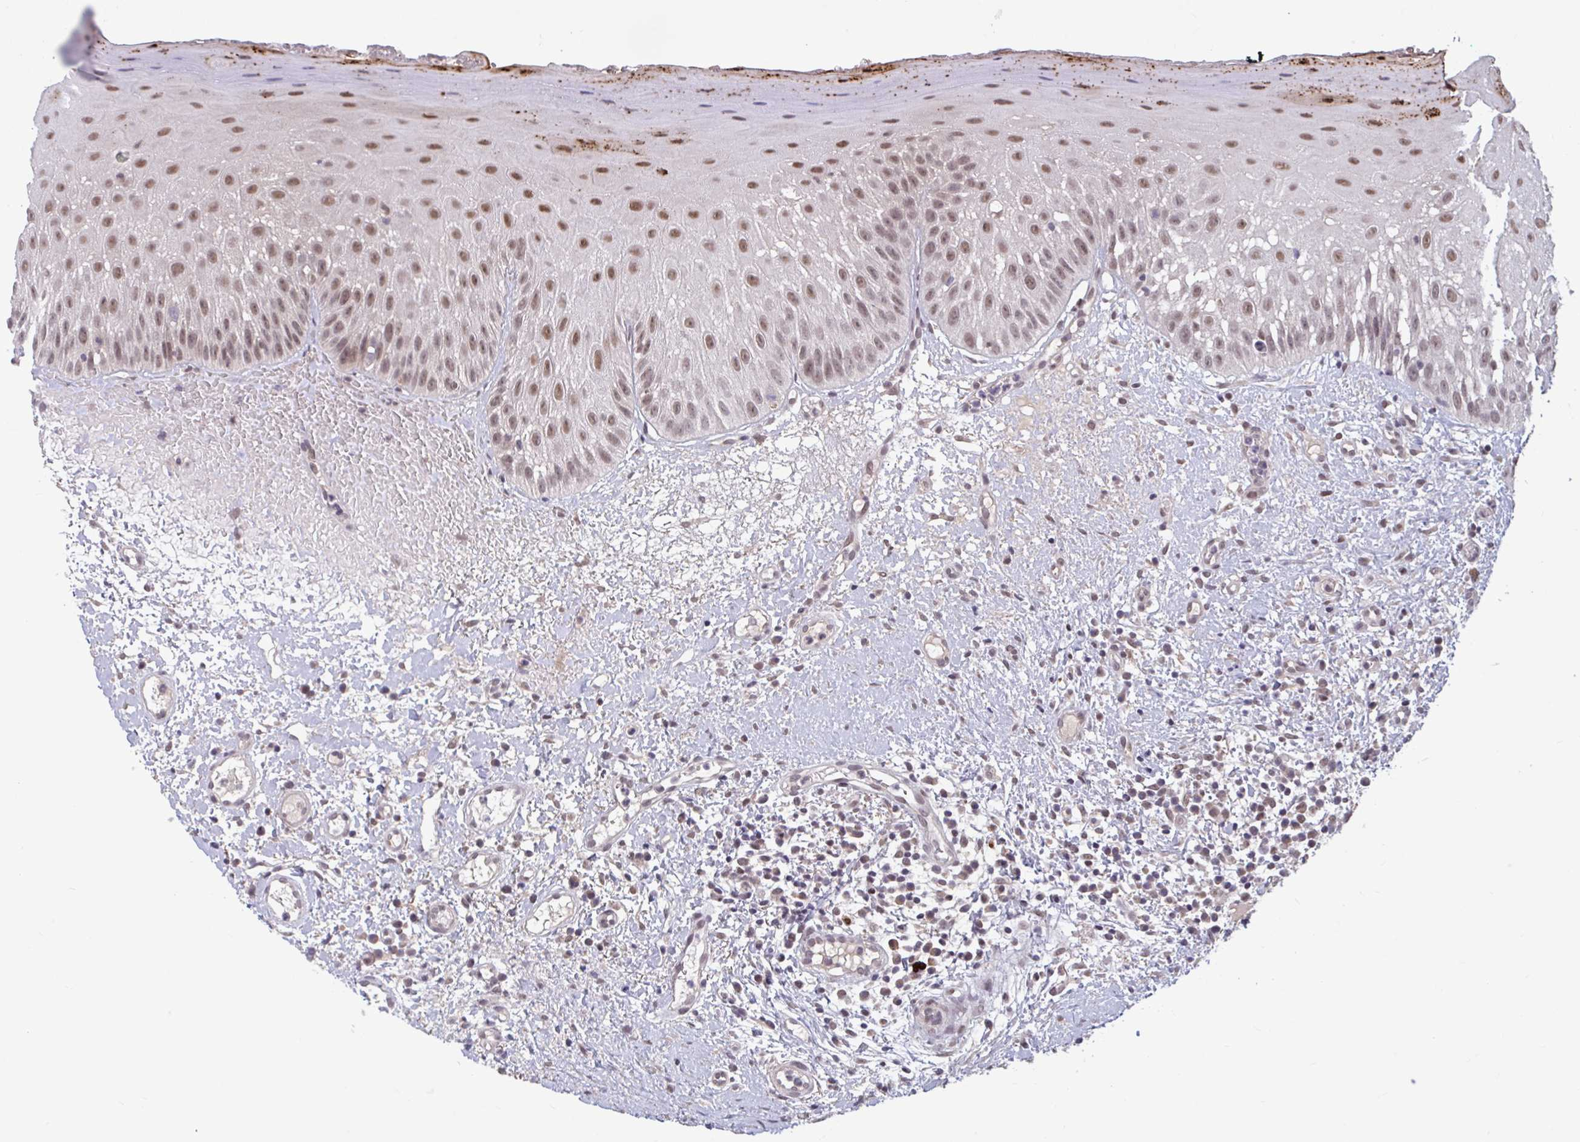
{"staining": {"intensity": "moderate", "quantity": ">75%", "location": "nuclear"}, "tissue": "oral mucosa", "cell_type": "Squamous epithelial cells", "image_type": "normal", "snomed": [{"axis": "morphology", "description": "Normal tissue, NOS"}, {"axis": "topography", "description": "Oral tissue"}, {"axis": "topography", "description": "Tounge, NOS"}], "caption": "An image showing moderate nuclear expression in about >75% of squamous epithelial cells in normal oral mucosa, as visualized by brown immunohistochemical staining.", "gene": "ZNF414", "patient": {"sex": "male", "age": 83}}